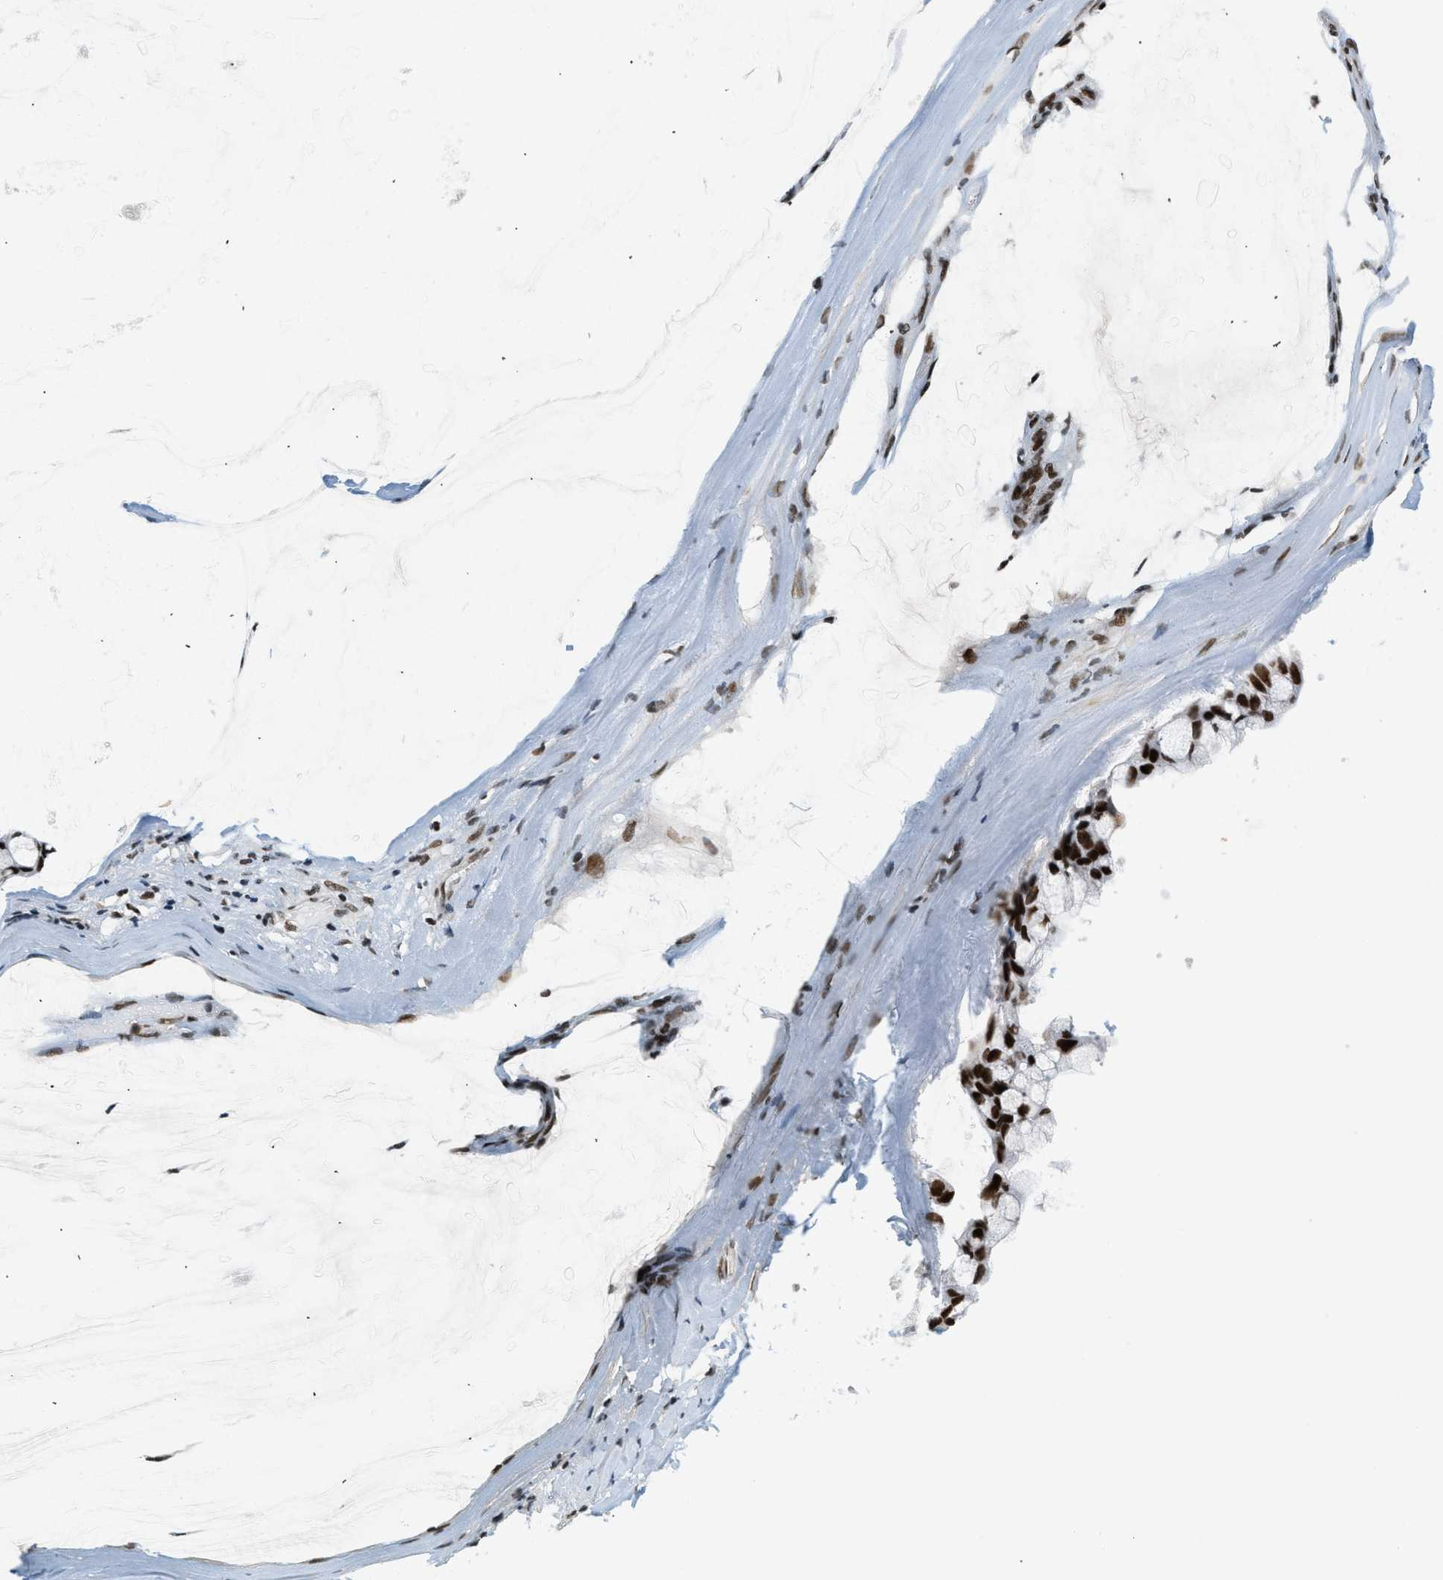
{"staining": {"intensity": "strong", "quantity": ">75%", "location": "nuclear"}, "tissue": "ovarian cancer", "cell_type": "Tumor cells", "image_type": "cancer", "snomed": [{"axis": "morphology", "description": "Cystadenocarcinoma, mucinous, NOS"}, {"axis": "topography", "description": "Ovary"}], "caption": "High-magnification brightfield microscopy of ovarian cancer stained with DAB (brown) and counterstained with hematoxylin (blue). tumor cells exhibit strong nuclear expression is seen in approximately>75% of cells.", "gene": "SMARCB1", "patient": {"sex": "female", "age": 39}}